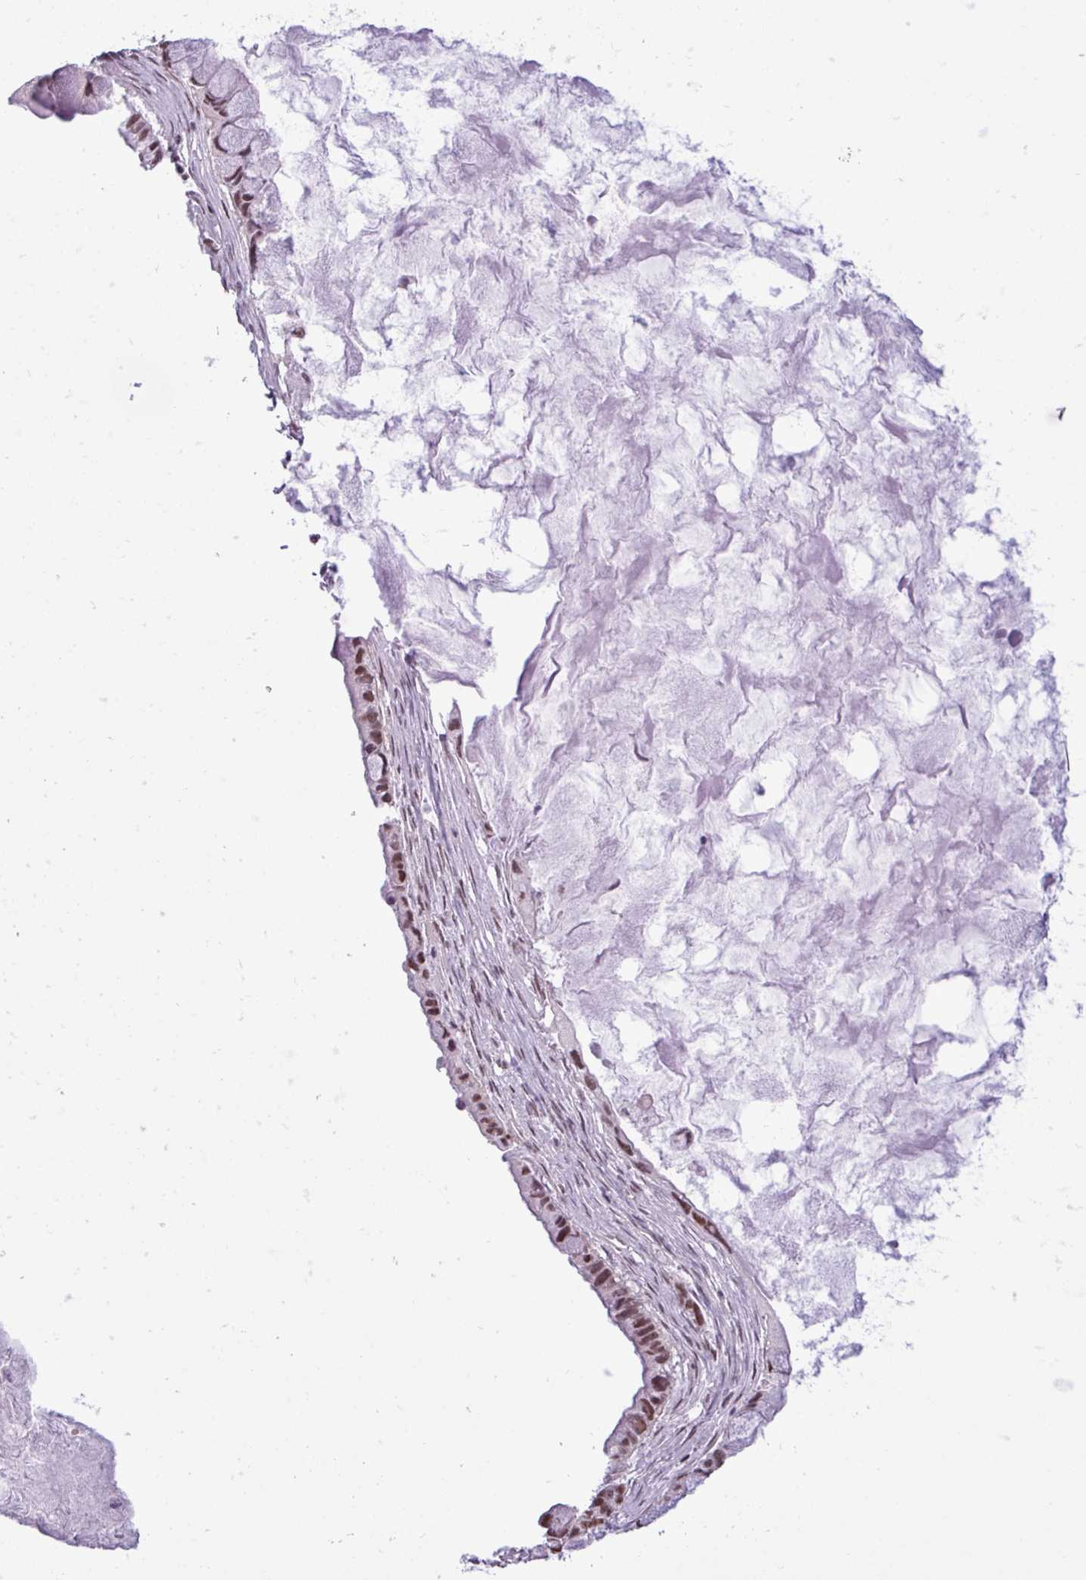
{"staining": {"intensity": "moderate", "quantity": ">75%", "location": "nuclear"}, "tissue": "ovarian cancer", "cell_type": "Tumor cells", "image_type": "cancer", "snomed": [{"axis": "morphology", "description": "Cystadenocarcinoma, mucinous, NOS"}, {"axis": "topography", "description": "Ovary"}], "caption": "About >75% of tumor cells in ovarian cancer (mucinous cystadenocarcinoma) show moderate nuclear protein positivity as visualized by brown immunohistochemical staining.", "gene": "NOTCH2", "patient": {"sex": "female", "age": 63}}